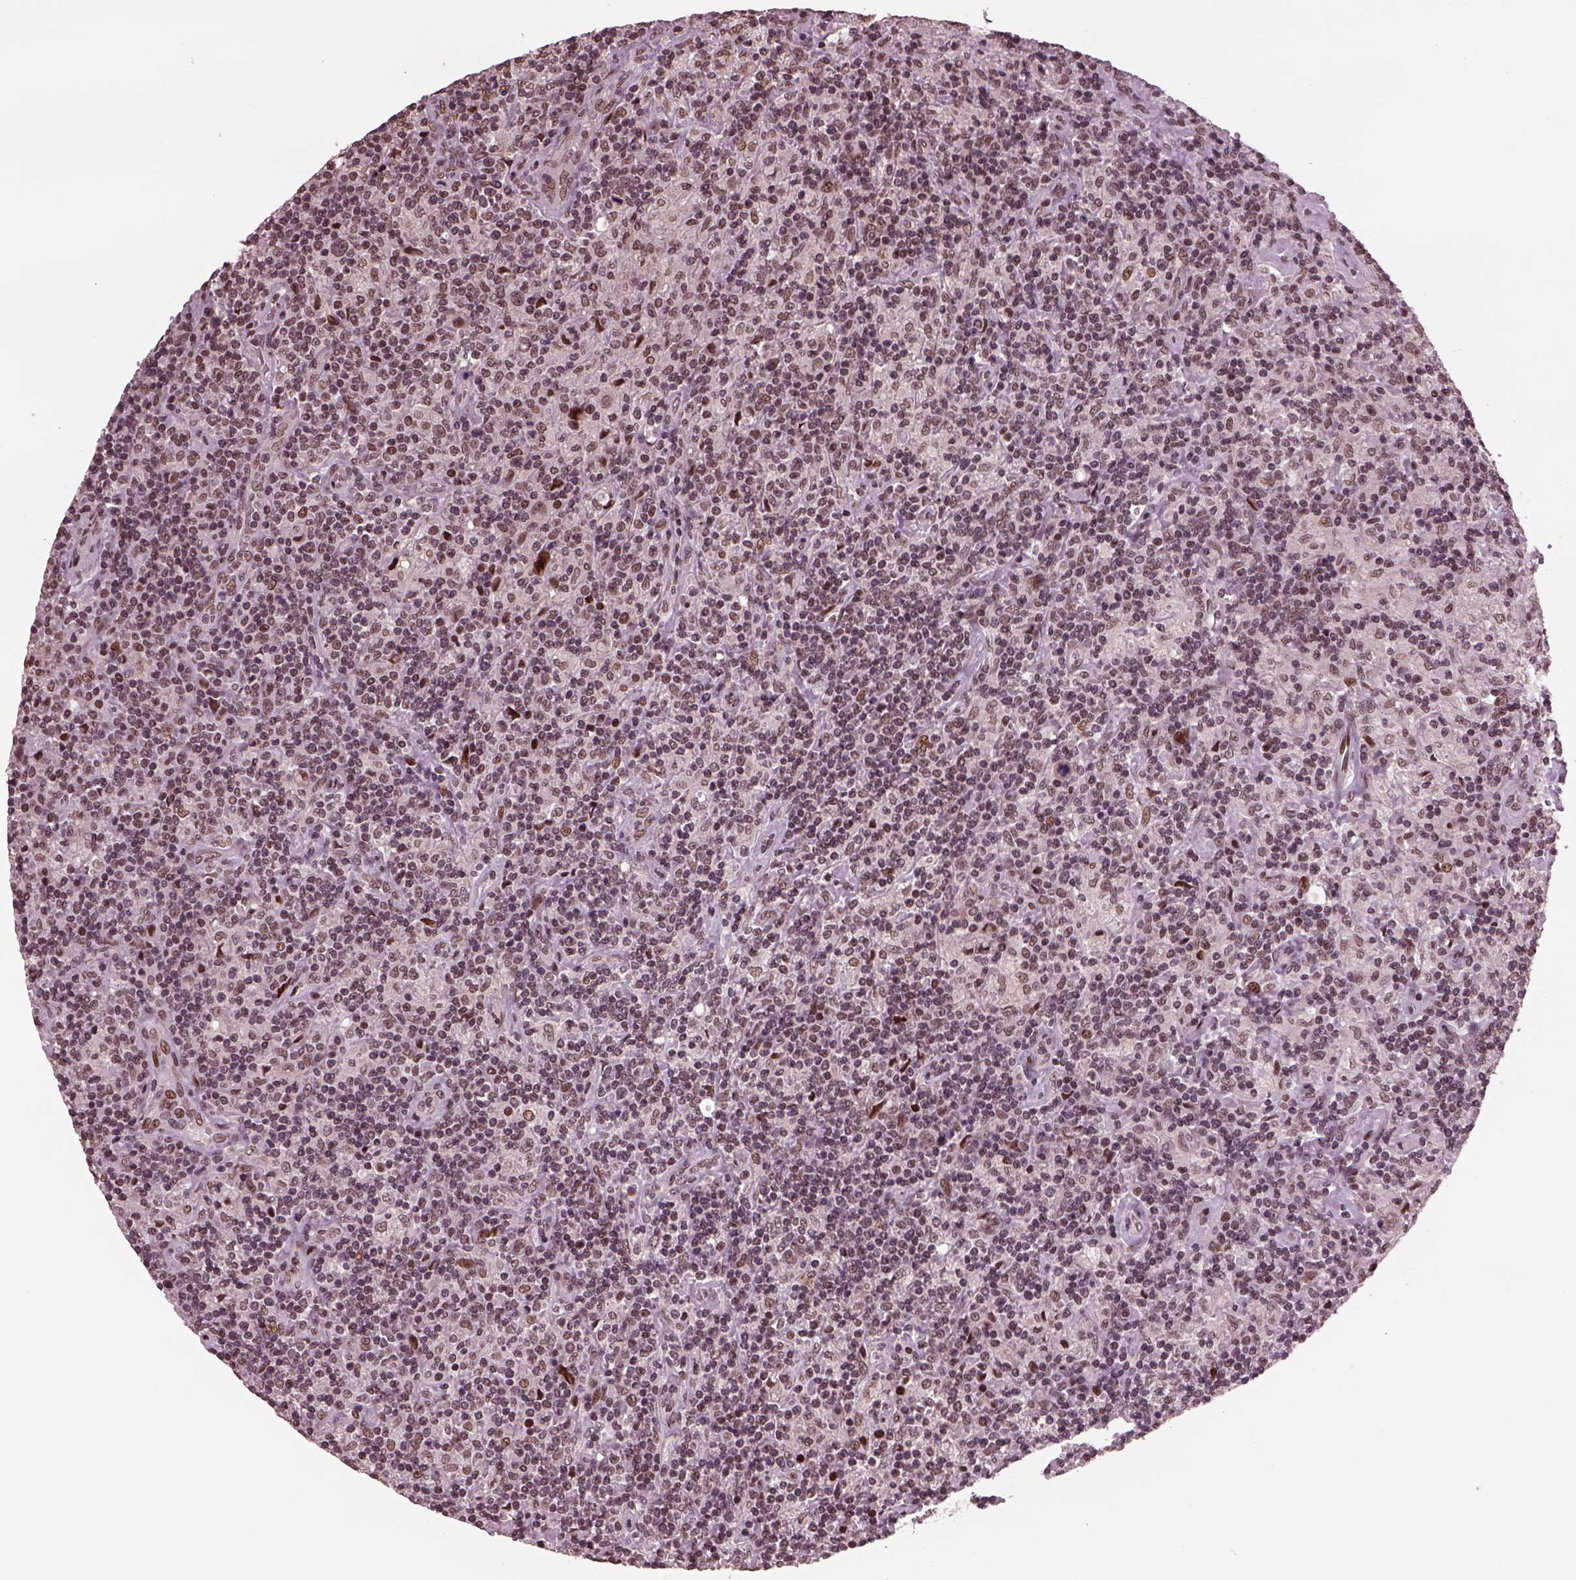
{"staining": {"intensity": "weak", "quantity": "25%-75%", "location": "nuclear"}, "tissue": "lymphoma", "cell_type": "Tumor cells", "image_type": "cancer", "snomed": [{"axis": "morphology", "description": "Hodgkin's disease, NOS"}, {"axis": "topography", "description": "Lymph node"}], "caption": "Protein expression by IHC exhibits weak nuclear staining in approximately 25%-75% of tumor cells in lymphoma.", "gene": "NAP1L5", "patient": {"sex": "male", "age": 70}}